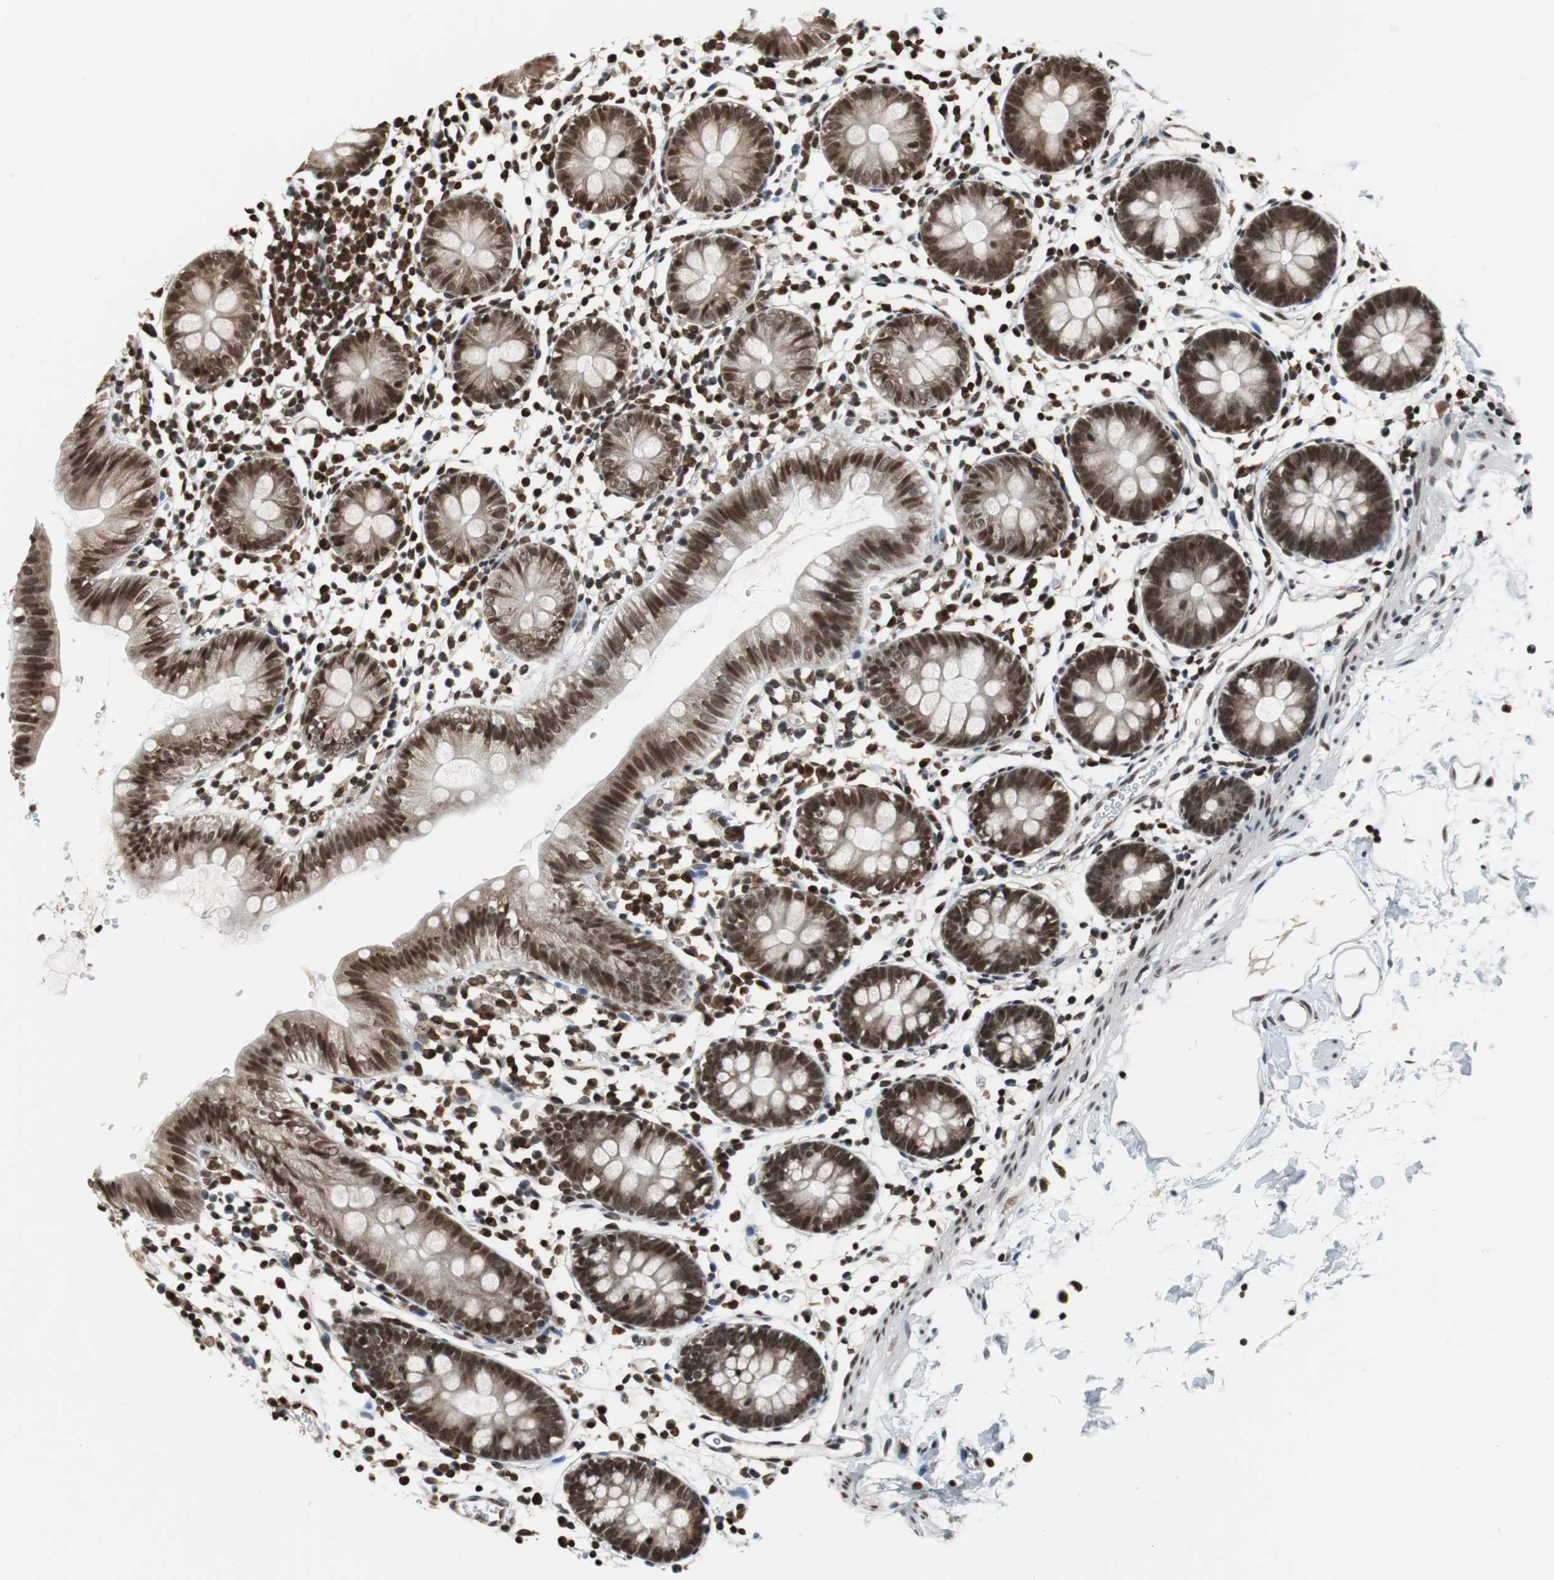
{"staining": {"intensity": "moderate", "quantity": ">75%", "location": "nuclear"}, "tissue": "colon", "cell_type": "Endothelial cells", "image_type": "normal", "snomed": [{"axis": "morphology", "description": "Normal tissue, NOS"}, {"axis": "topography", "description": "Colon"}], "caption": "Moderate nuclear staining is seen in about >75% of endothelial cells in normal colon.", "gene": "REST", "patient": {"sex": "male", "age": 14}}